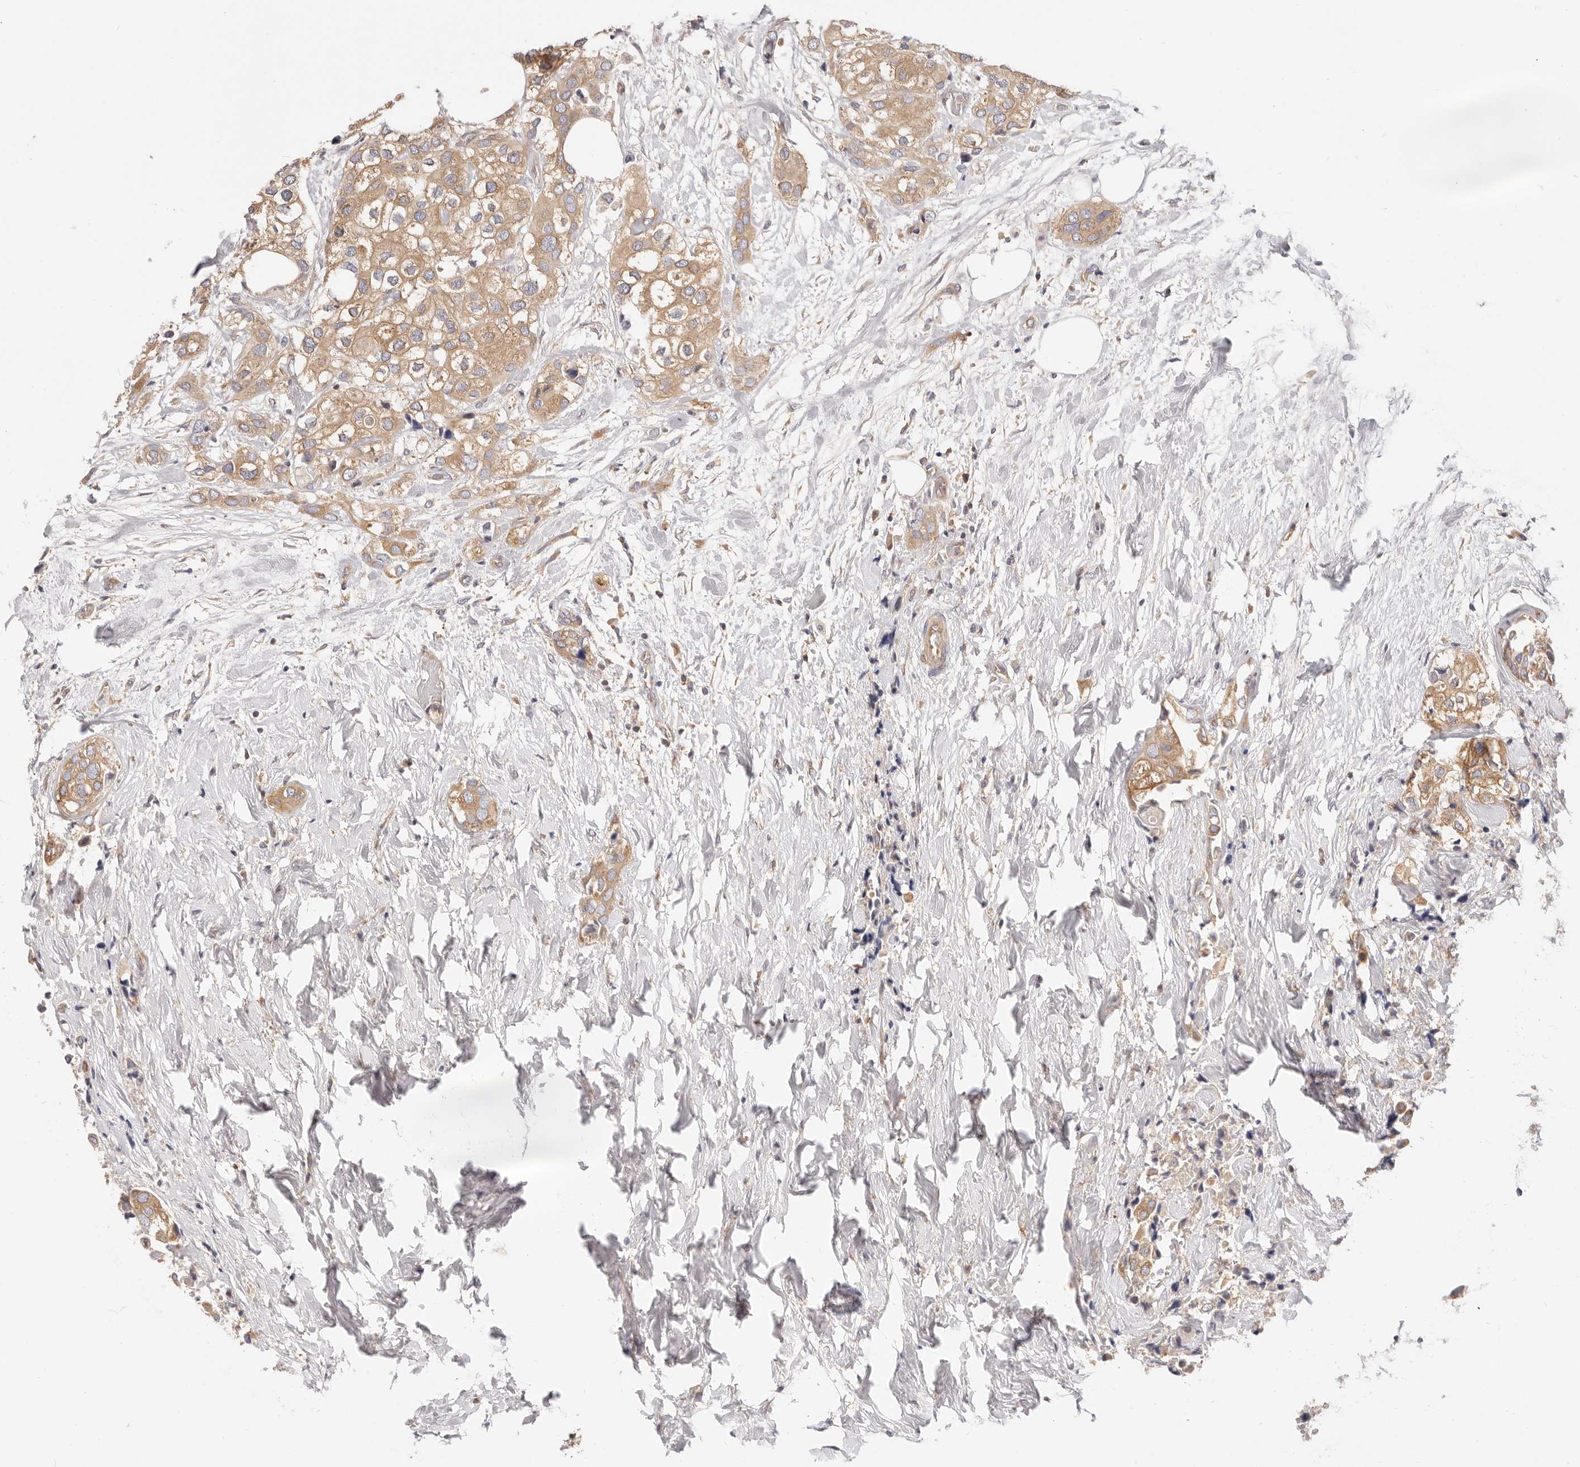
{"staining": {"intensity": "moderate", "quantity": ">75%", "location": "cytoplasmic/membranous"}, "tissue": "urothelial cancer", "cell_type": "Tumor cells", "image_type": "cancer", "snomed": [{"axis": "morphology", "description": "Urothelial carcinoma, High grade"}, {"axis": "topography", "description": "Urinary bladder"}], "caption": "Protein expression analysis of high-grade urothelial carcinoma demonstrates moderate cytoplasmic/membranous expression in approximately >75% of tumor cells.", "gene": "KCMF1", "patient": {"sex": "male", "age": 64}}